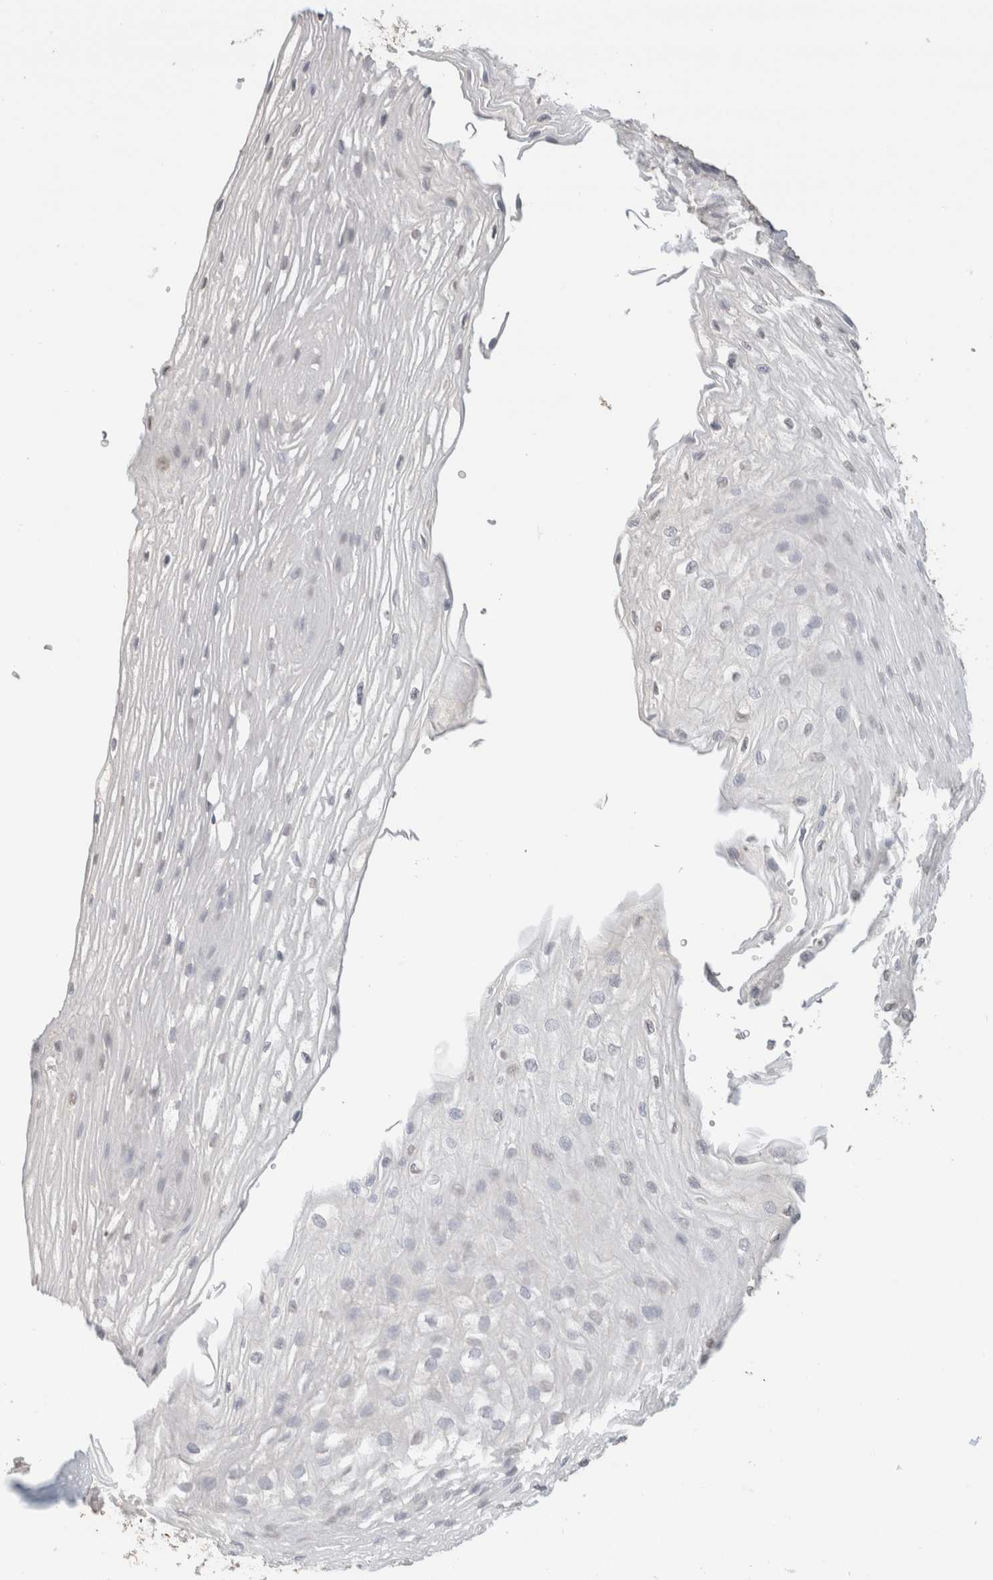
{"staining": {"intensity": "negative", "quantity": "none", "location": "none"}, "tissue": "esophagus", "cell_type": "Squamous epithelial cells", "image_type": "normal", "snomed": [{"axis": "morphology", "description": "Normal tissue, NOS"}, {"axis": "topography", "description": "Esophagus"}], "caption": "High magnification brightfield microscopy of unremarkable esophagus stained with DAB (brown) and counterstained with hematoxylin (blue): squamous epithelial cells show no significant expression.", "gene": "CD80", "patient": {"sex": "female", "age": 66}}